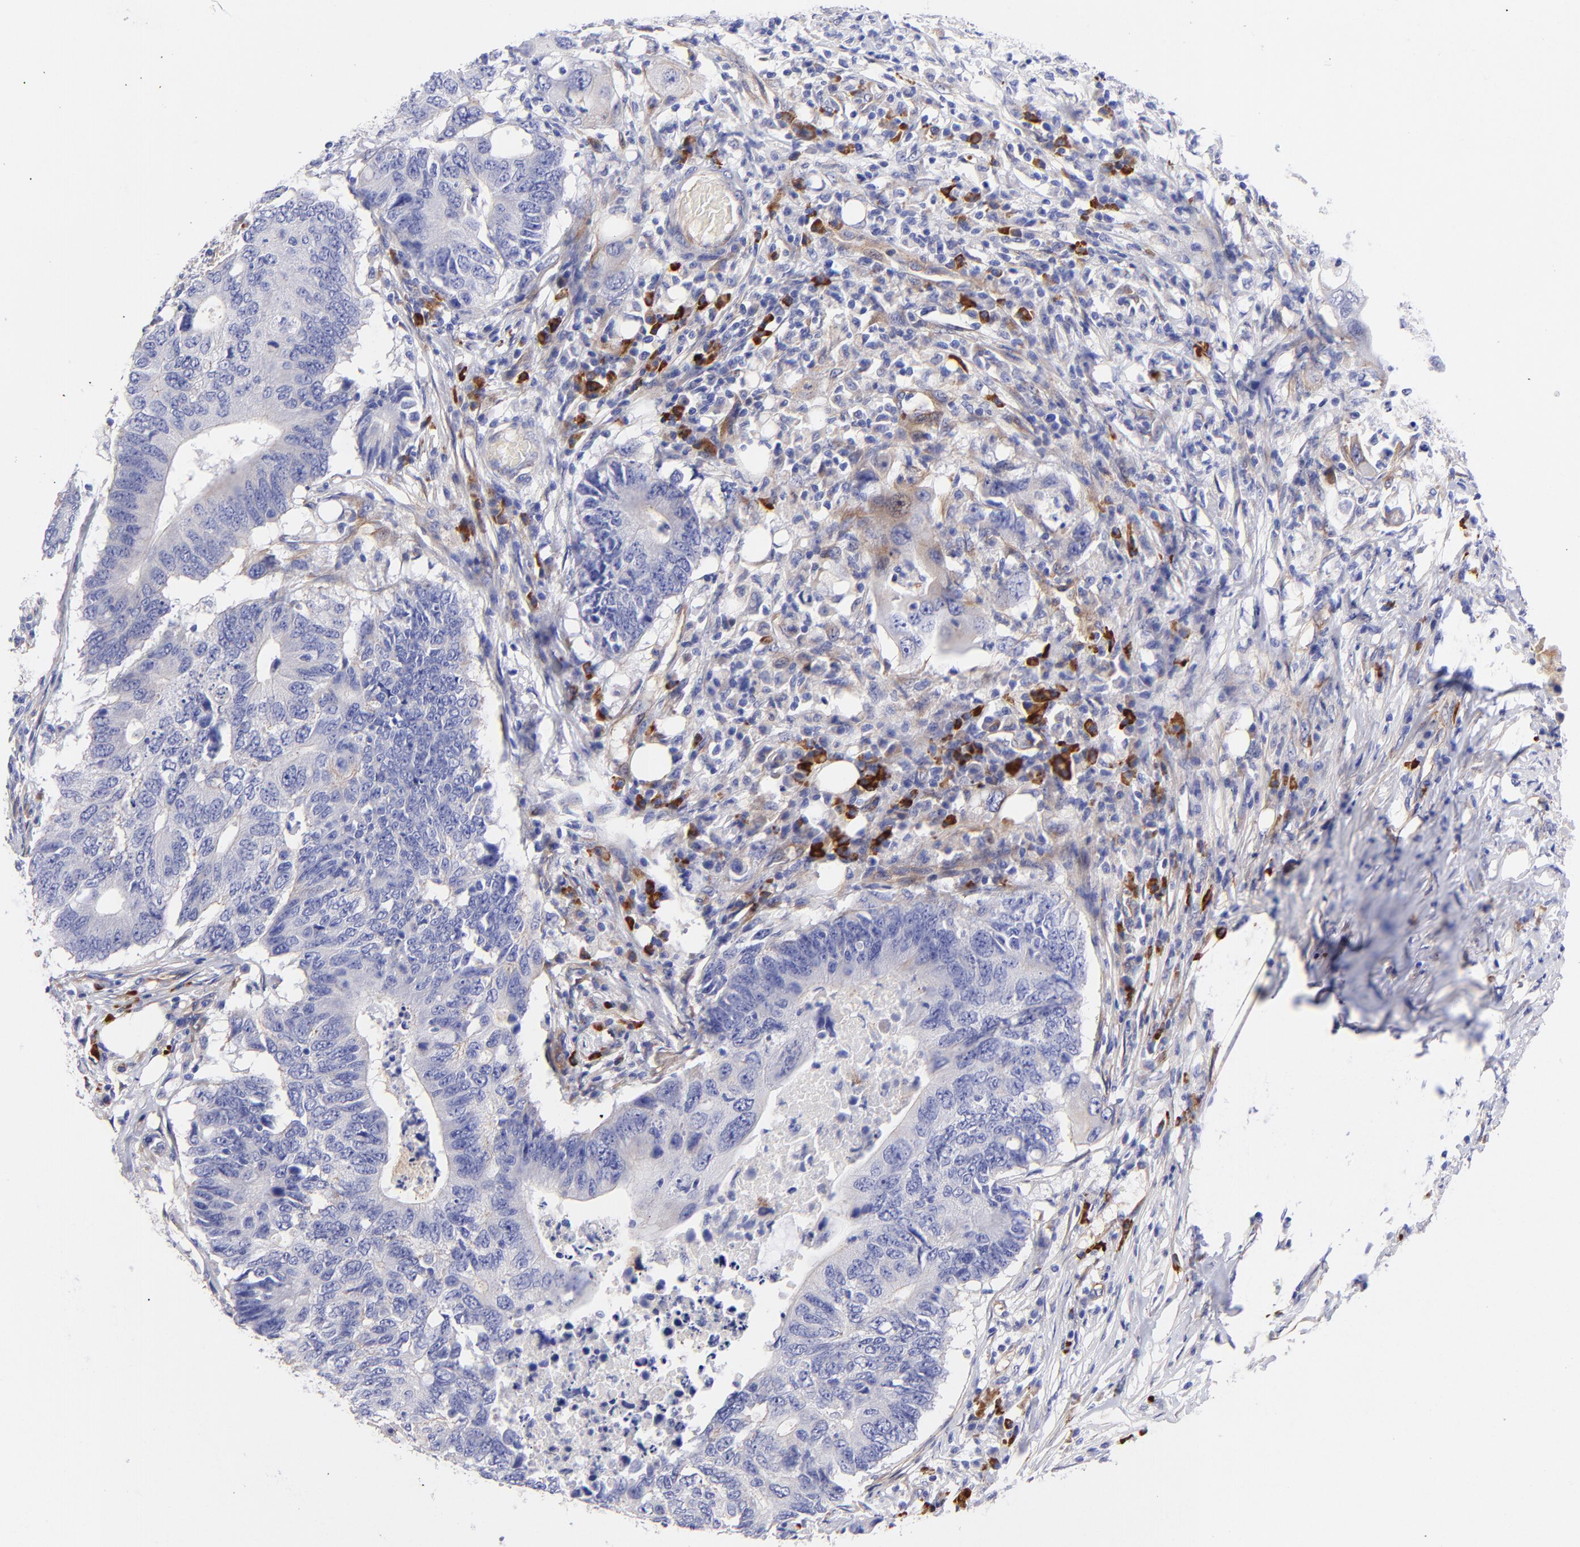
{"staining": {"intensity": "weak", "quantity": "<25%", "location": "cytoplasmic/membranous"}, "tissue": "colorectal cancer", "cell_type": "Tumor cells", "image_type": "cancer", "snomed": [{"axis": "morphology", "description": "Adenocarcinoma, NOS"}, {"axis": "topography", "description": "Colon"}], "caption": "An IHC photomicrograph of adenocarcinoma (colorectal) is shown. There is no staining in tumor cells of adenocarcinoma (colorectal). (DAB IHC visualized using brightfield microscopy, high magnification).", "gene": "PPFIBP1", "patient": {"sex": "male", "age": 71}}